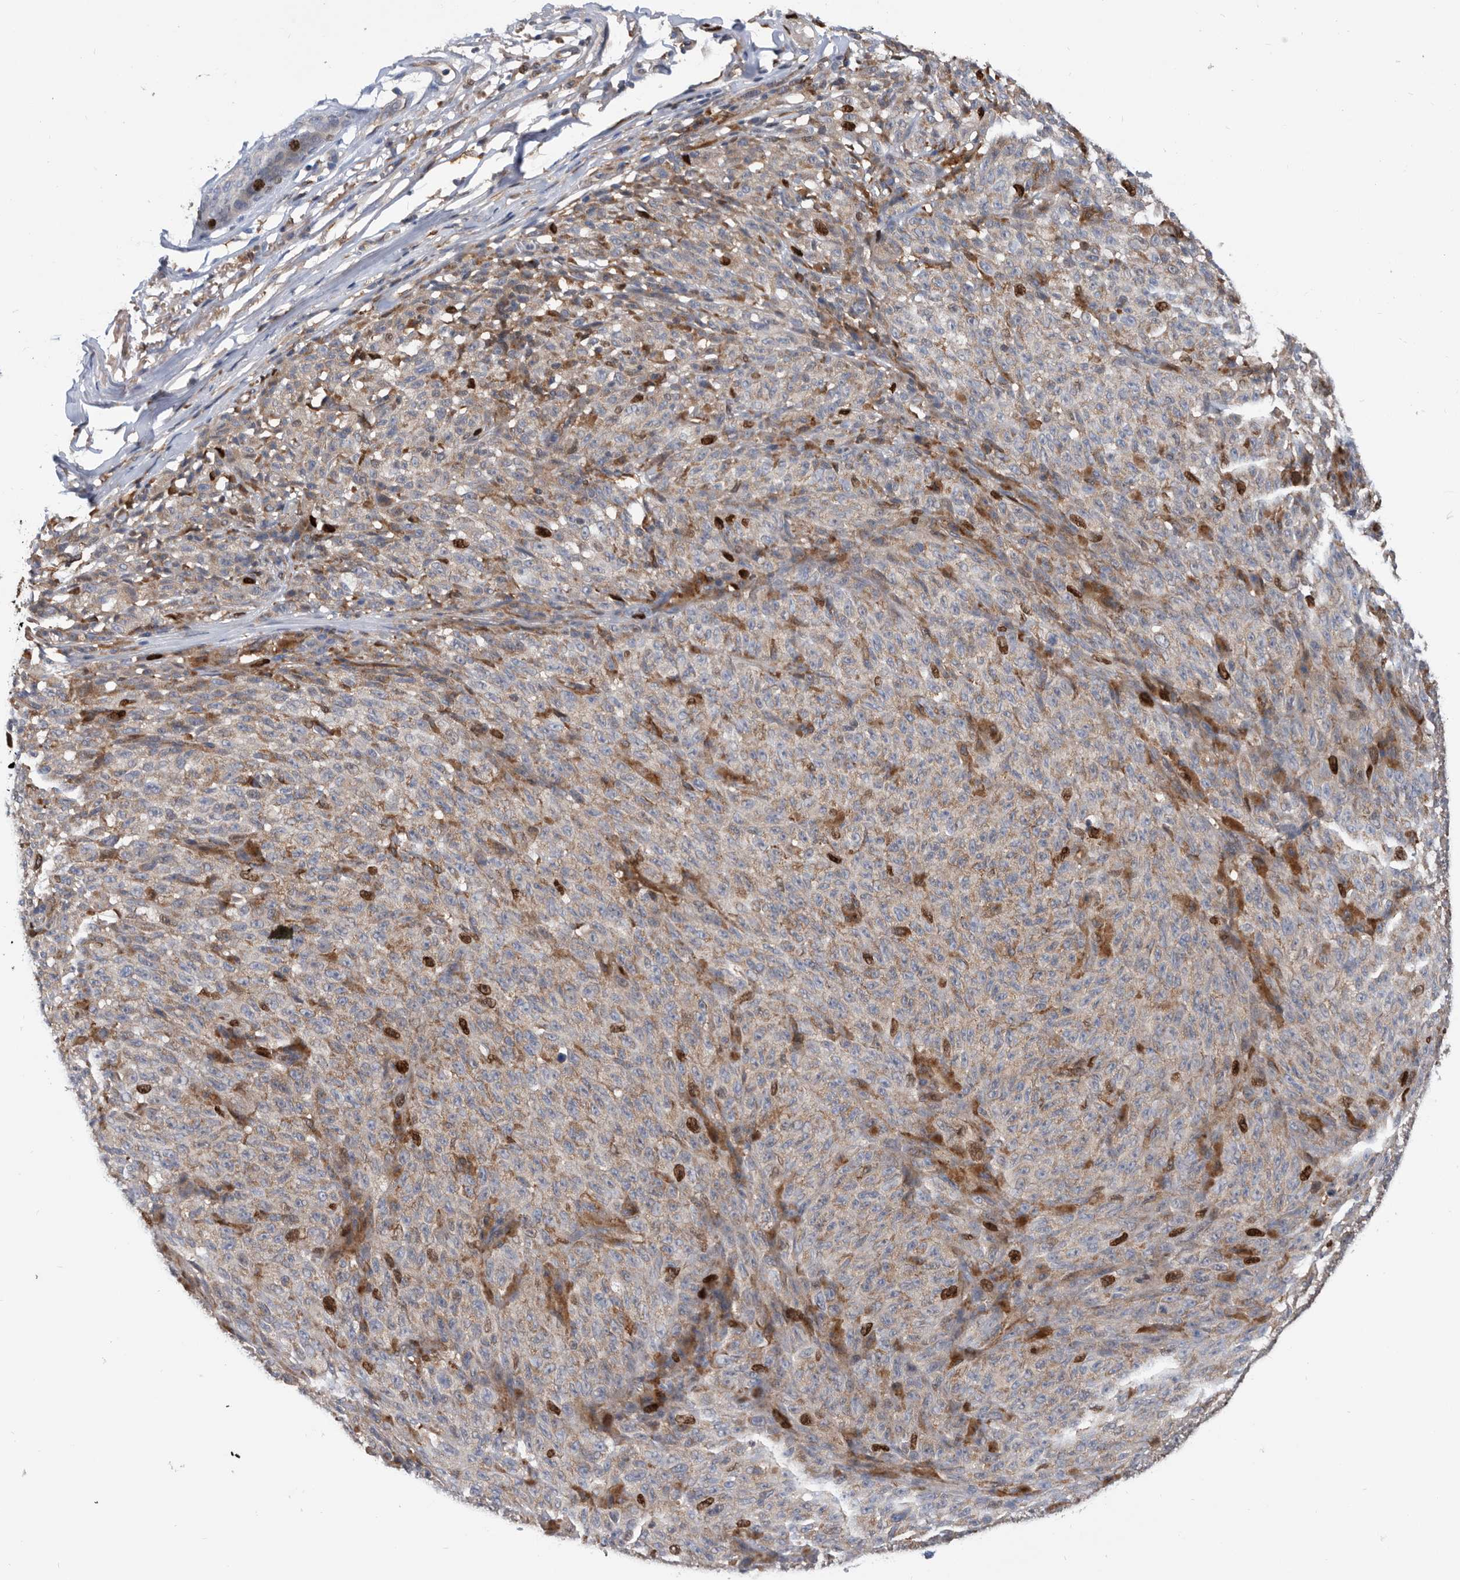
{"staining": {"intensity": "weak", "quantity": ">75%", "location": "cytoplasmic/membranous"}, "tissue": "melanoma", "cell_type": "Tumor cells", "image_type": "cancer", "snomed": [{"axis": "morphology", "description": "Malignant melanoma, NOS"}, {"axis": "topography", "description": "Skin"}], "caption": "Brown immunohistochemical staining in melanoma demonstrates weak cytoplasmic/membranous positivity in about >75% of tumor cells.", "gene": "ATAD2", "patient": {"sex": "female", "age": 82}}